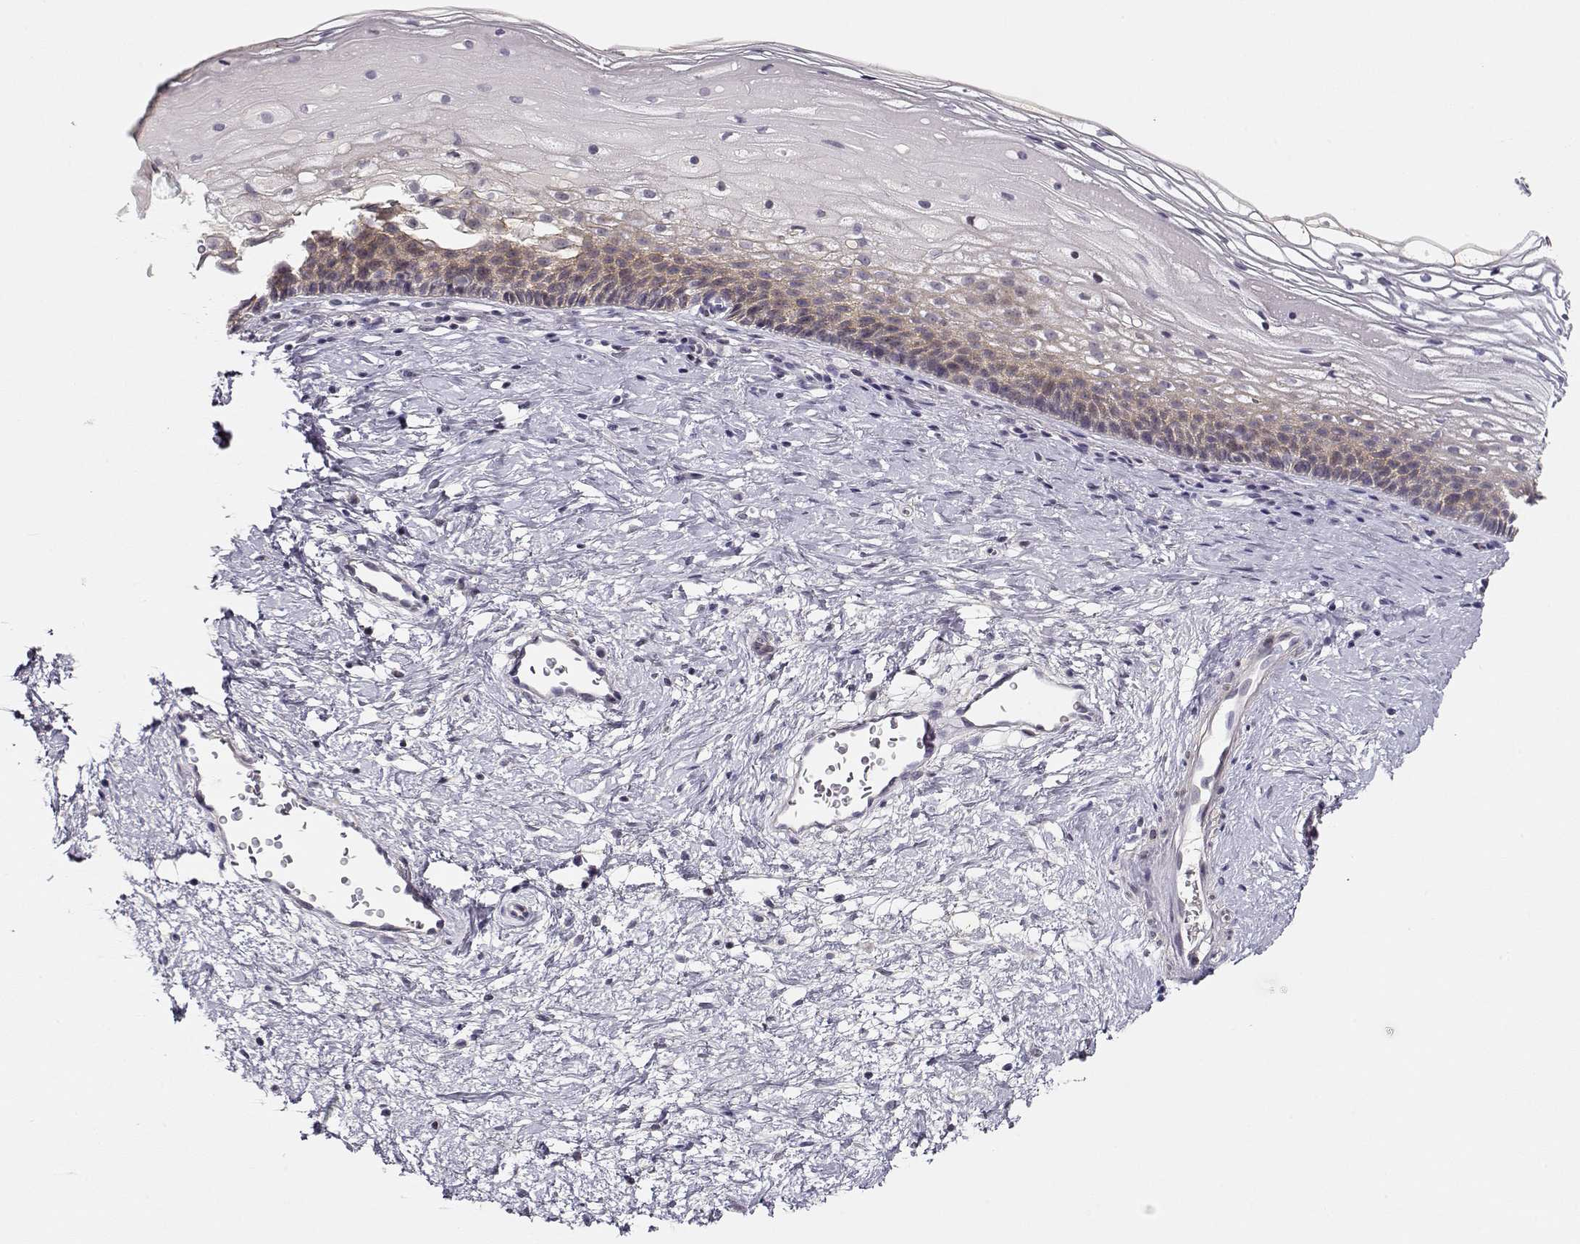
{"staining": {"intensity": "negative", "quantity": "none", "location": "none"}, "tissue": "cervix", "cell_type": "Glandular cells", "image_type": "normal", "snomed": [{"axis": "morphology", "description": "Normal tissue, NOS"}, {"axis": "topography", "description": "Cervix"}], "caption": "High magnification brightfield microscopy of benign cervix stained with DAB (3,3'-diaminobenzidine) (brown) and counterstained with hematoxylin (blue): glandular cells show no significant staining.", "gene": "CRX", "patient": {"sex": "female", "age": 34}}